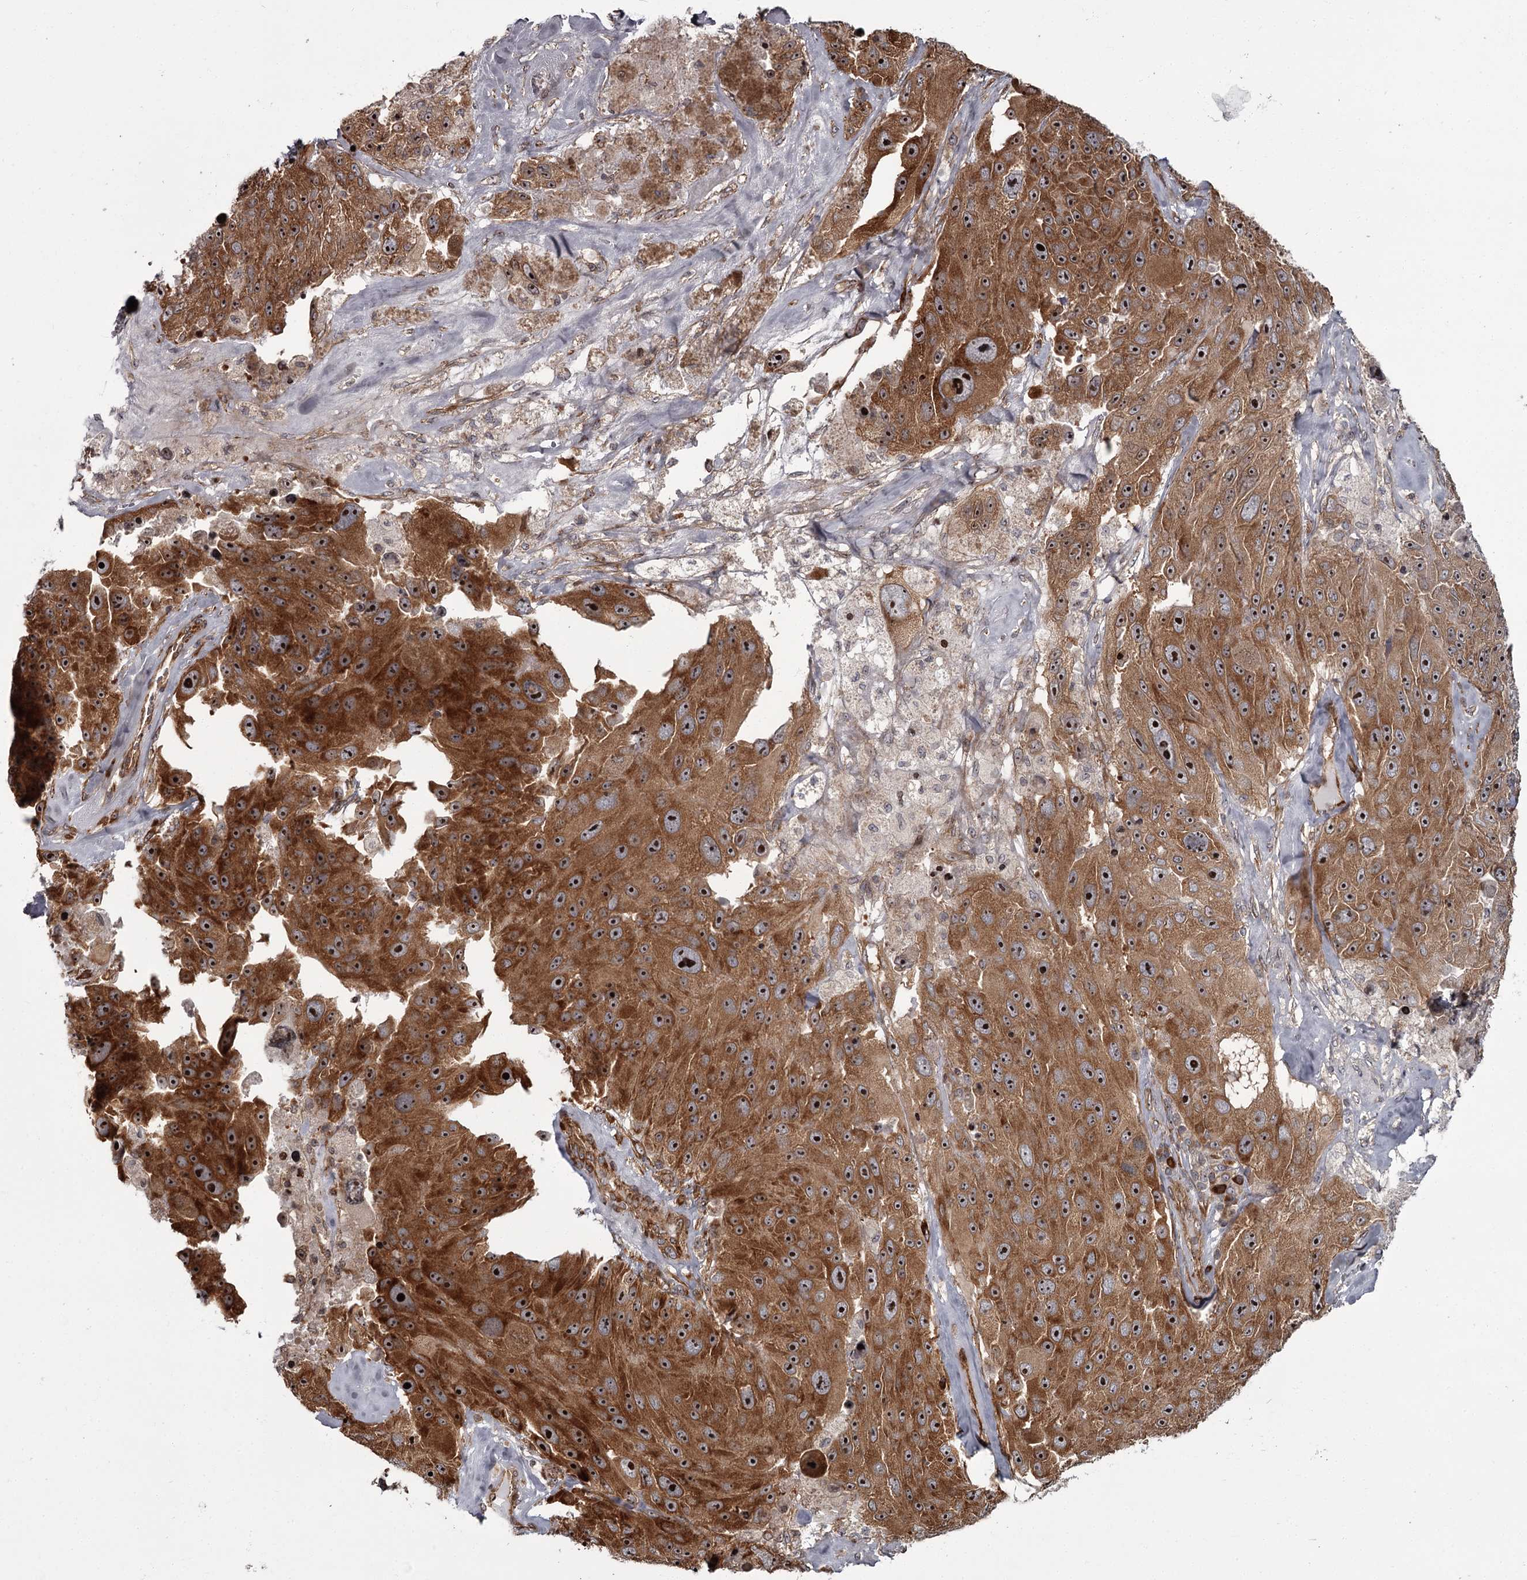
{"staining": {"intensity": "strong", "quantity": ">75%", "location": "cytoplasmic/membranous,nuclear"}, "tissue": "melanoma", "cell_type": "Tumor cells", "image_type": "cancer", "snomed": [{"axis": "morphology", "description": "Malignant melanoma, Metastatic site"}, {"axis": "topography", "description": "Lymph node"}], "caption": "Tumor cells demonstrate high levels of strong cytoplasmic/membranous and nuclear staining in about >75% of cells in malignant melanoma (metastatic site).", "gene": "THAP9", "patient": {"sex": "male", "age": 62}}